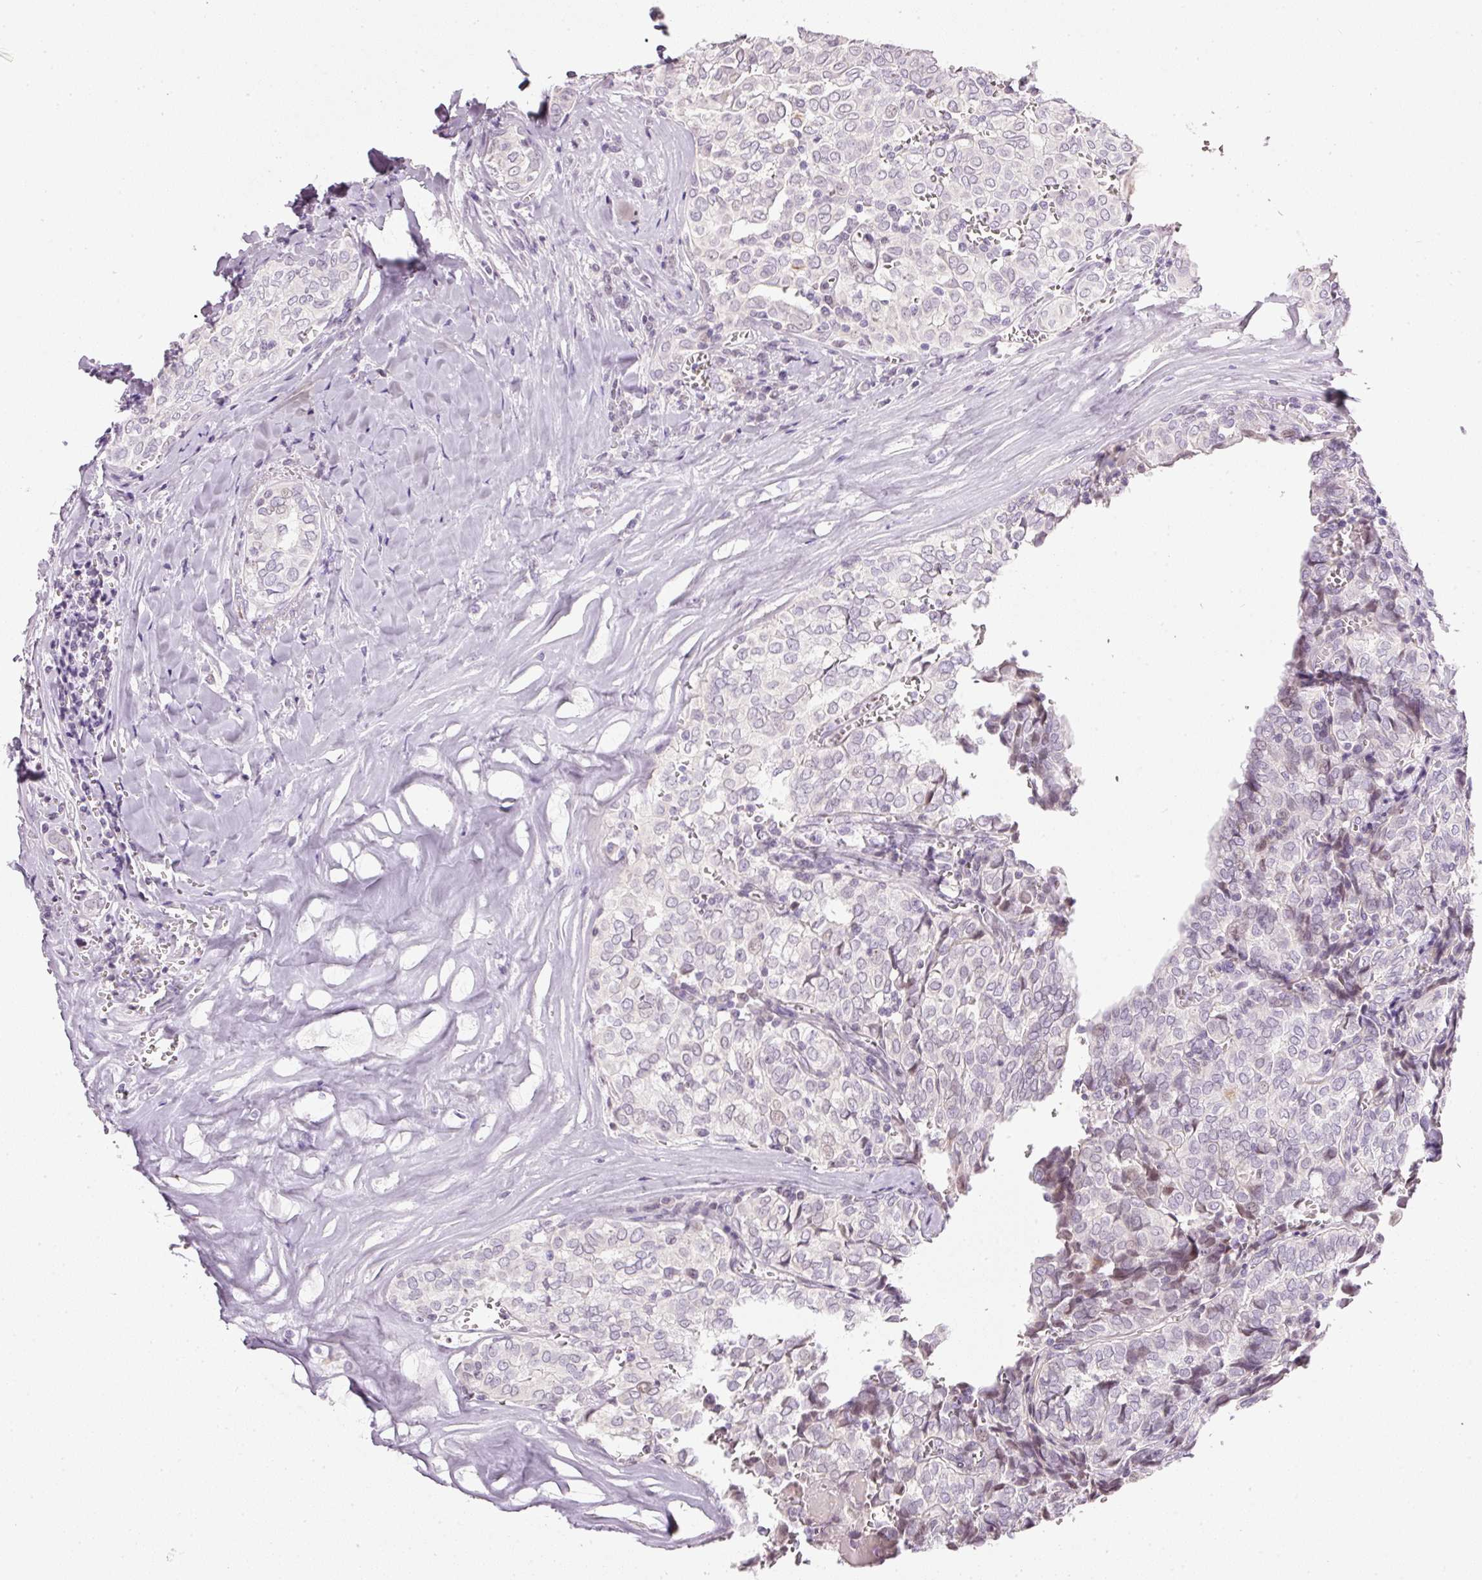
{"staining": {"intensity": "negative", "quantity": "none", "location": "none"}, "tissue": "thyroid cancer", "cell_type": "Tumor cells", "image_type": "cancer", "snomed": [{"axis": "morphology", "description": "Papillary adenocarcinoma, NOS"}, {"axis": "topography", "description": "Thyroid gland"}], "caption": "DAB immunohistochemical staining of human thyroid papillary adenocarcinoma reveals no significant positivity in tumor cells. (DAB immunohistochemistry (IHC) visualized using brightfield microscopy, high magnification).", "gene": "NRDE2", "patient": {"sex": "female", "age": 30}}